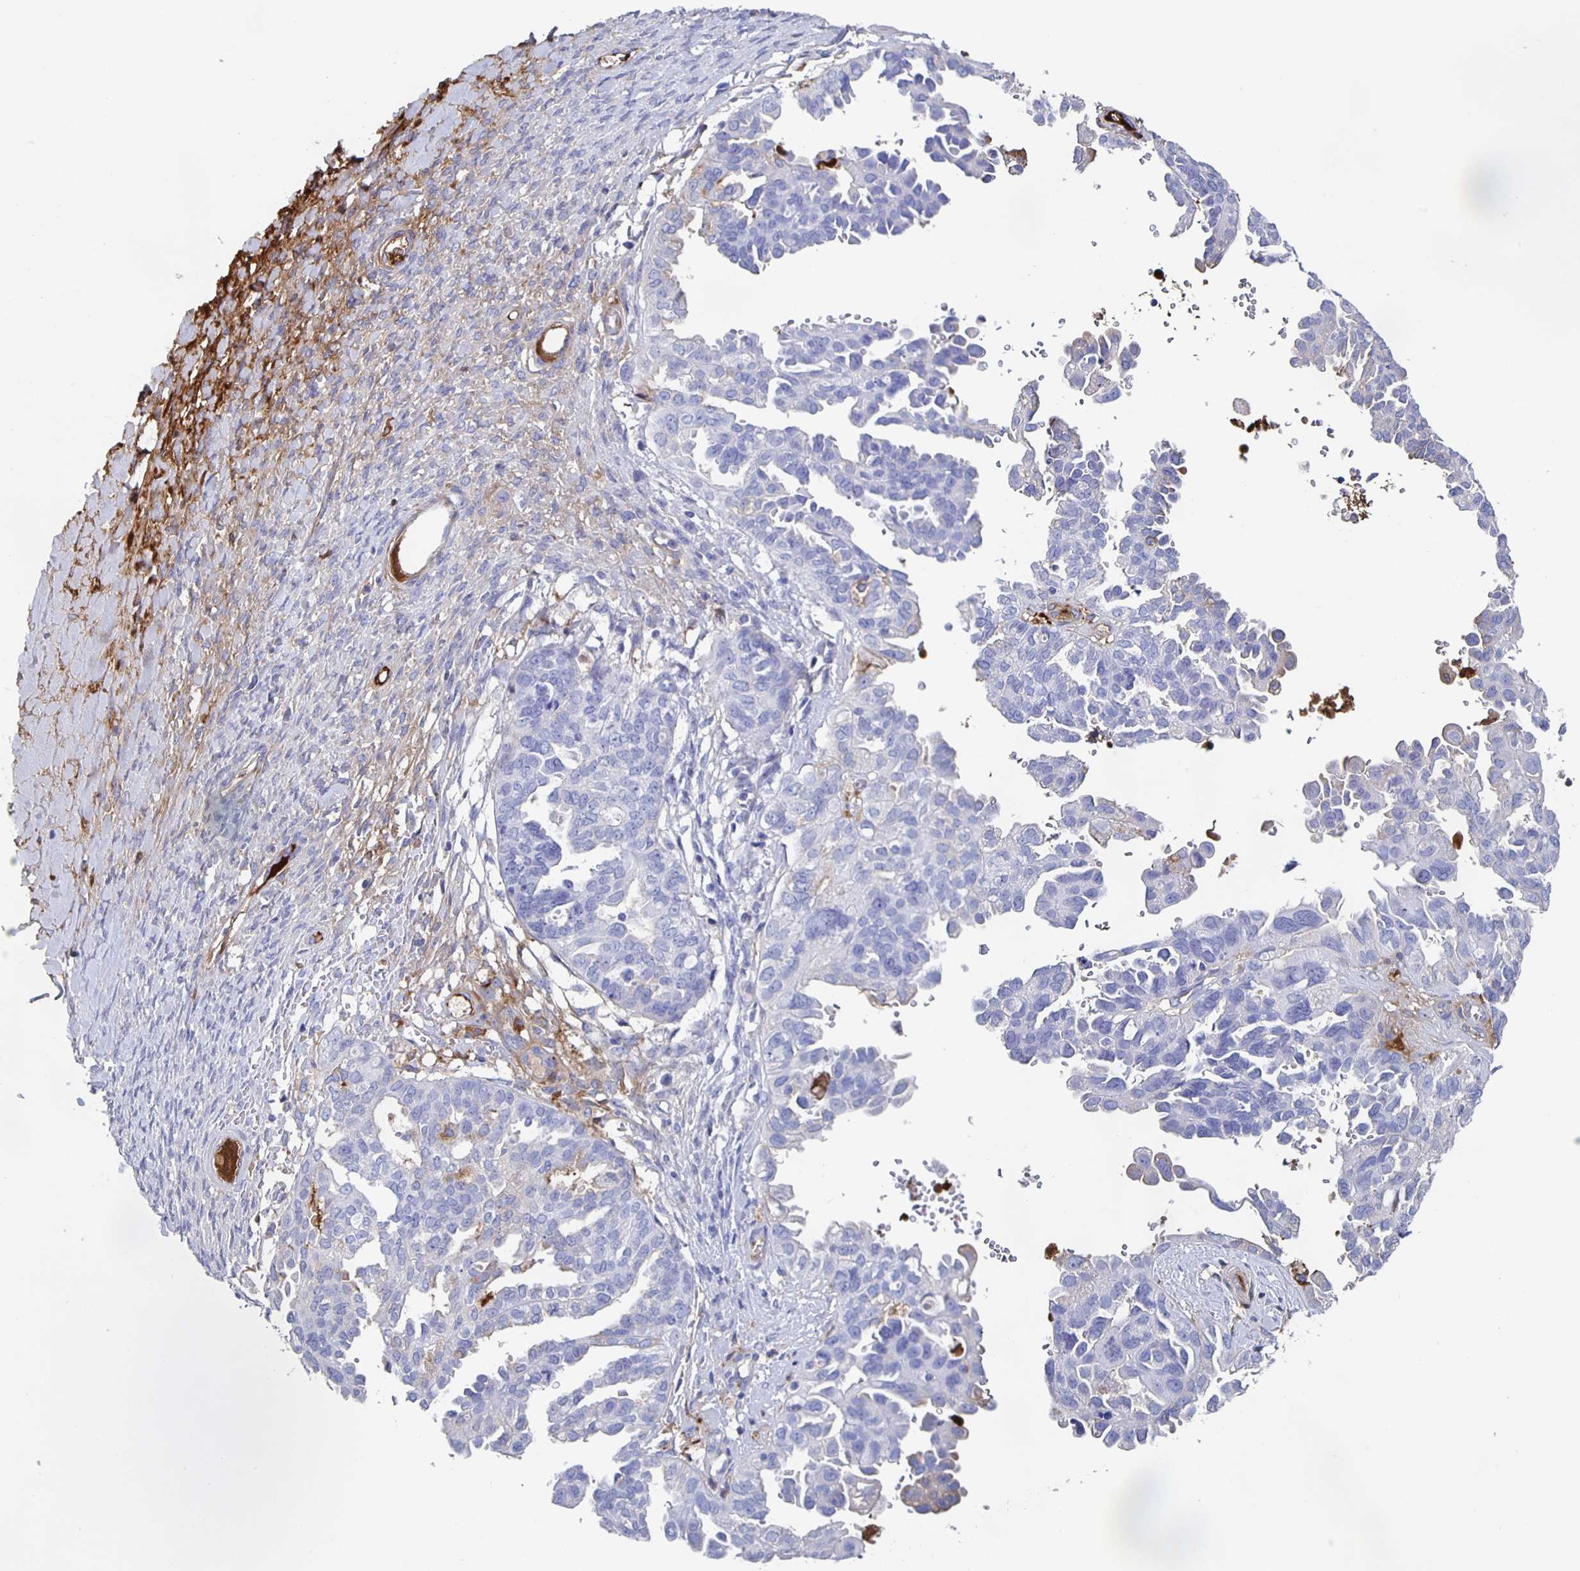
{"staining": {"intensity": "weak", "quantity": "<25%", "location": "cytoplasmic/membranous"}, "tissue": "ovarian cancer", "cell_type": "Tumor cells", "image_type": "cancer", "snomed": [{"axis": "morphology", "description": "Cystadenocarcinoma, serous, NOS"}, {"axis": "topography", "description": "Ovary"}], "caption": "Ovarian cancer was stained to show a protein in brown. There is no significant staining in tumor cells.", "gene": "FGA", "patient": {"sex": "female", "age": 53}}